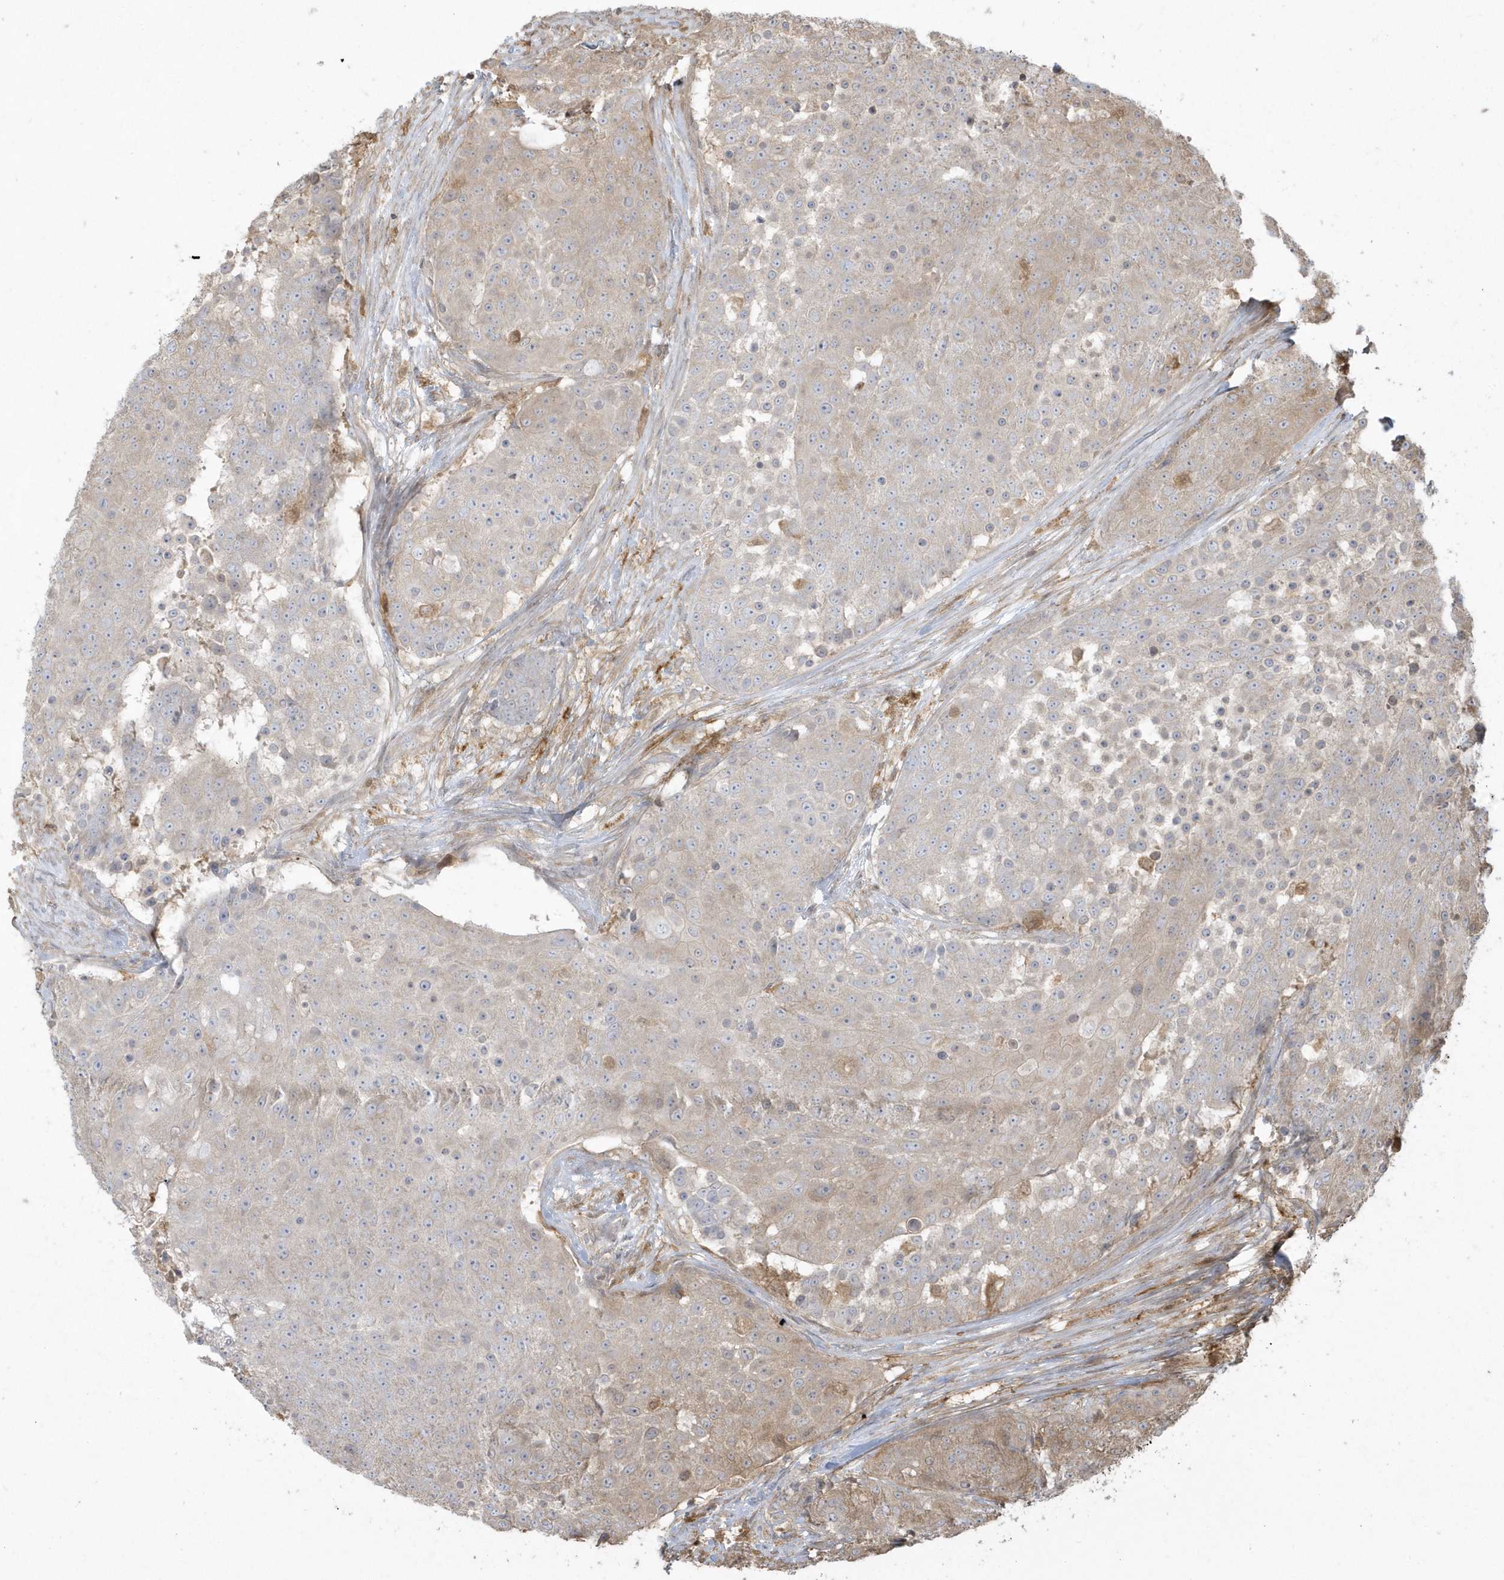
{"staining": {"intensity": "weak", "quantity": "<25%", "location": "cytoplasmic/membranous"}, "tissue": "urothelial cancer", "cell_type": "Tumor cells", "image_type": "cancer", "snomed": [{"axis": "morphology", "description": "Urothelial carcinoma, High grade"}, {"axis": "topography", "description": "Urinary bladder"}], "caption": "High-grade urothelial carcinoma was stained to show a protein in brown. There is no significant expression in tumor cells.", "gene": "HNMT", "patient": {"sex": "female", "age": 63}}